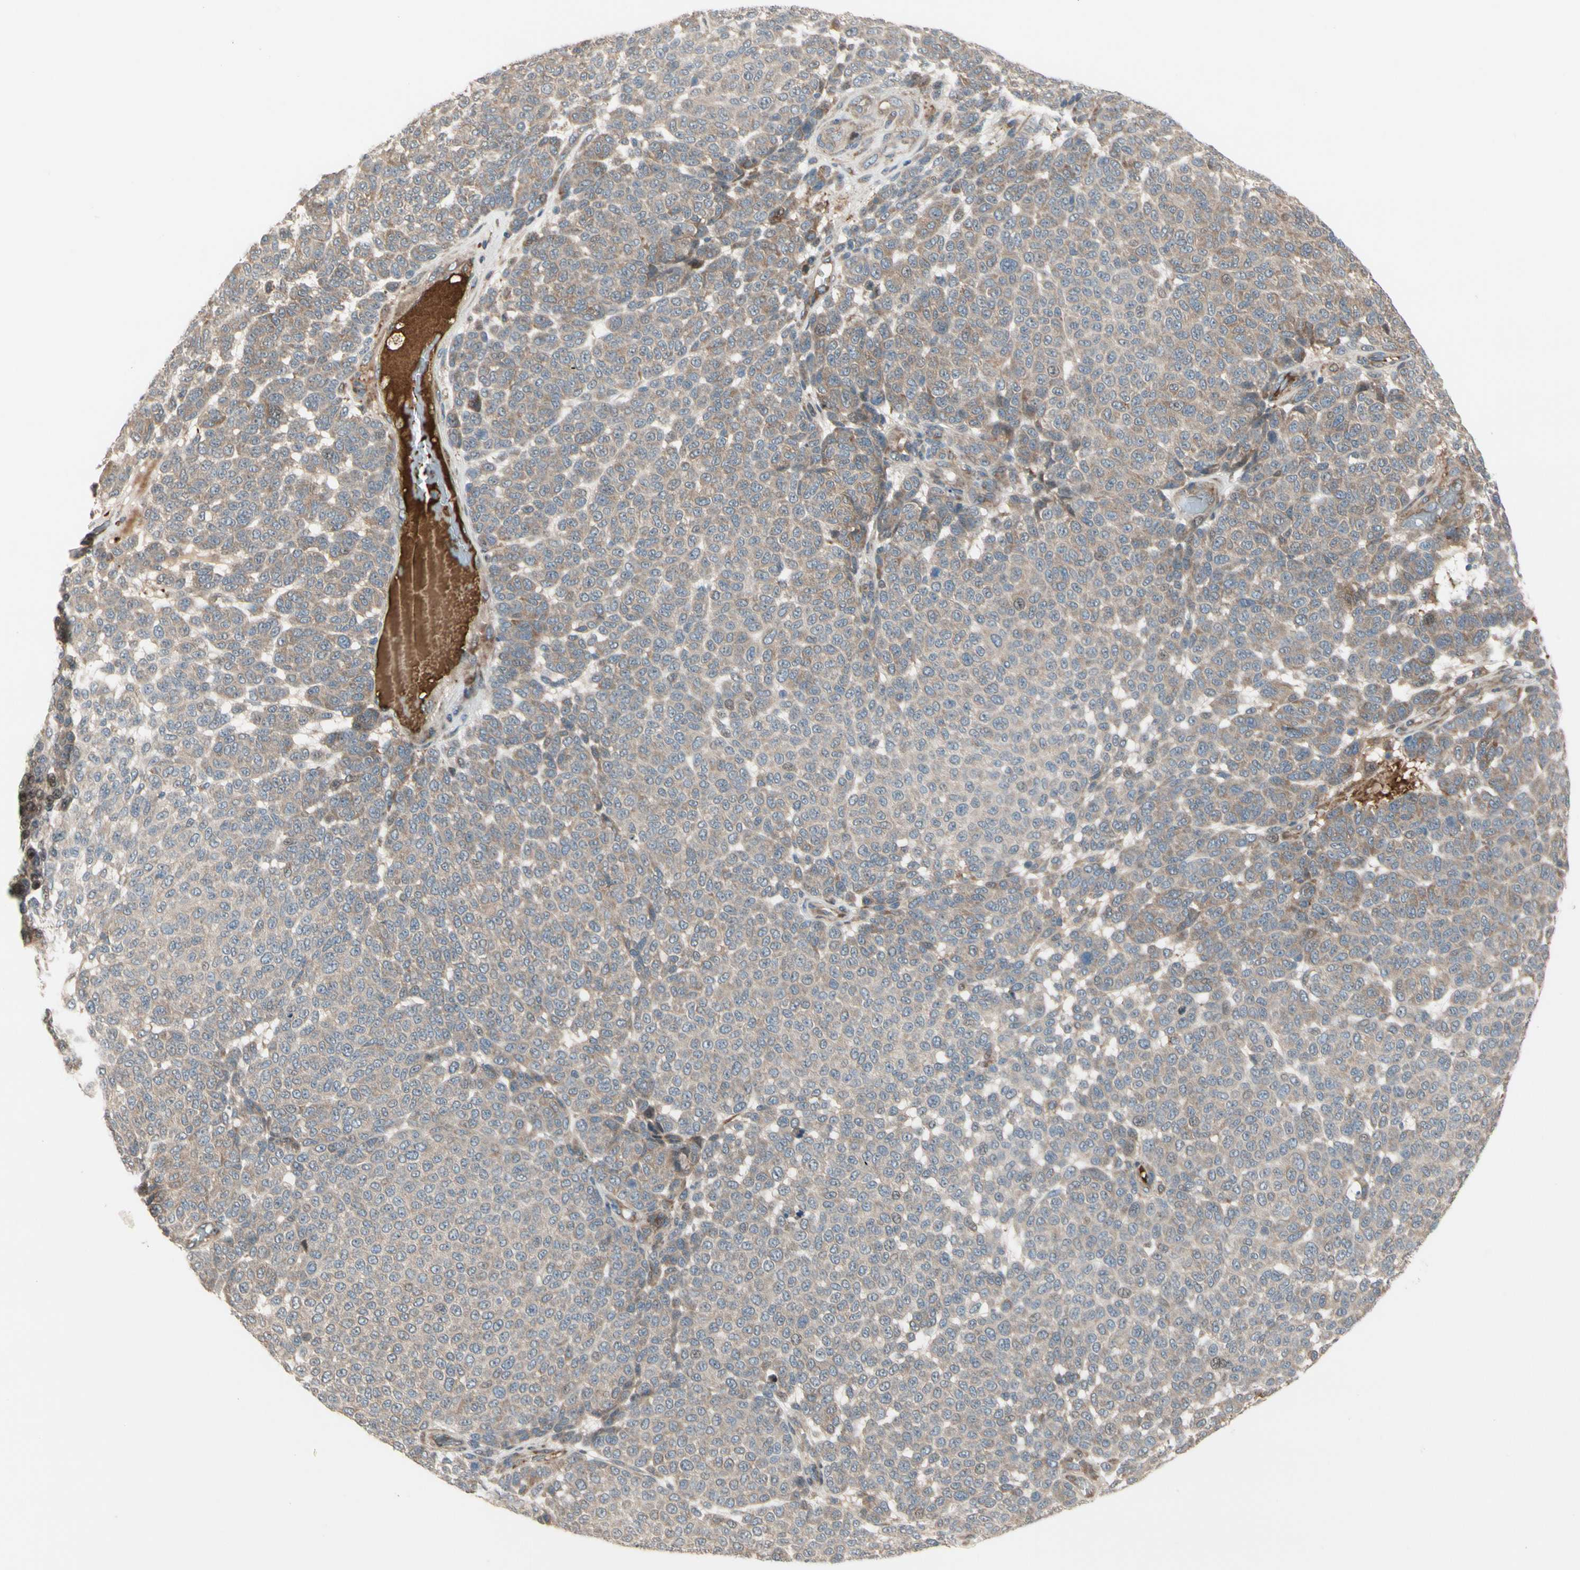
{"staining": {"intensity": "weak", "quantity": ">75%", "location": "cytoplasmic/membranous"}, "tissue": "melanoma", "cell_type": "Tumor cells", "image_type": "cancer", "snomed": [{"axis": "morphology", "description": "Malignant melanoma, NOS"}, {"axis": "topography", "description": "Skin"}], "caption": "Protein expression analysis of human malignant melanoma reveals weak cytoplasmic/membranous positivity in approximately >75% of tumor cells. (DAB IHC, brown staining for protein, blue staining for nuclei).", "gene": "SNX29", "patient": {"sex": "male", "age": 59}}